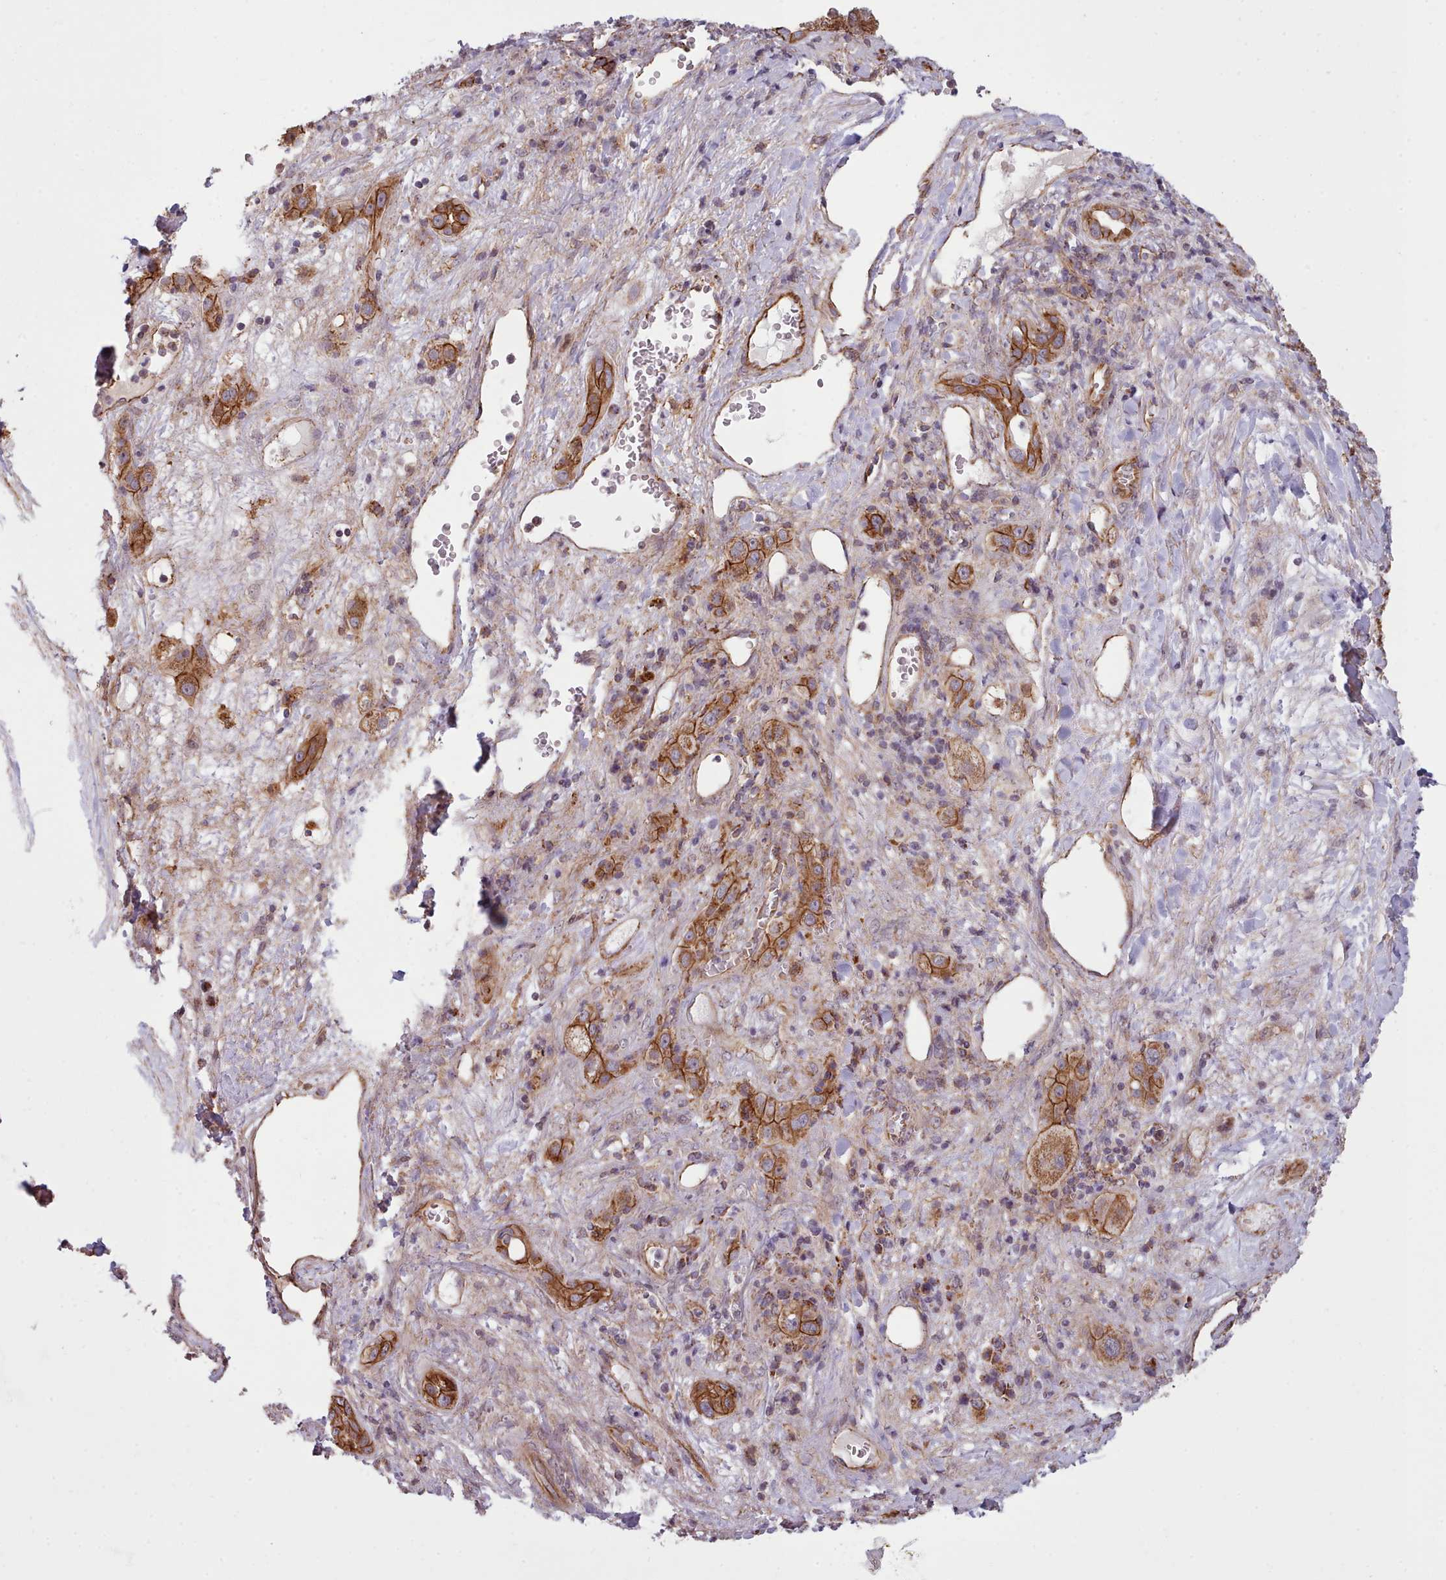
{"staining": {"intensity": "strong", "quantity": ">75%", "location": "cytoplasmic/membranous"}, "tissue": "liver cancer", "cell_type": "Tumor cells", "image_type": "cancer", "snomed": [{"axis": "morphology", "description": "Carcinoma, Hepatocellular, NOS"}, {"axis": "topography", "description": "Liver"}], "caption": "Brown immunohistochemical staining in human liver hepatocellular carcinoma reveals strong cytoplasmic/membranous staining in about >75% of tumor cells.", "gene": "MRPL46", "patient": {"sex": "female", "age": 73}}